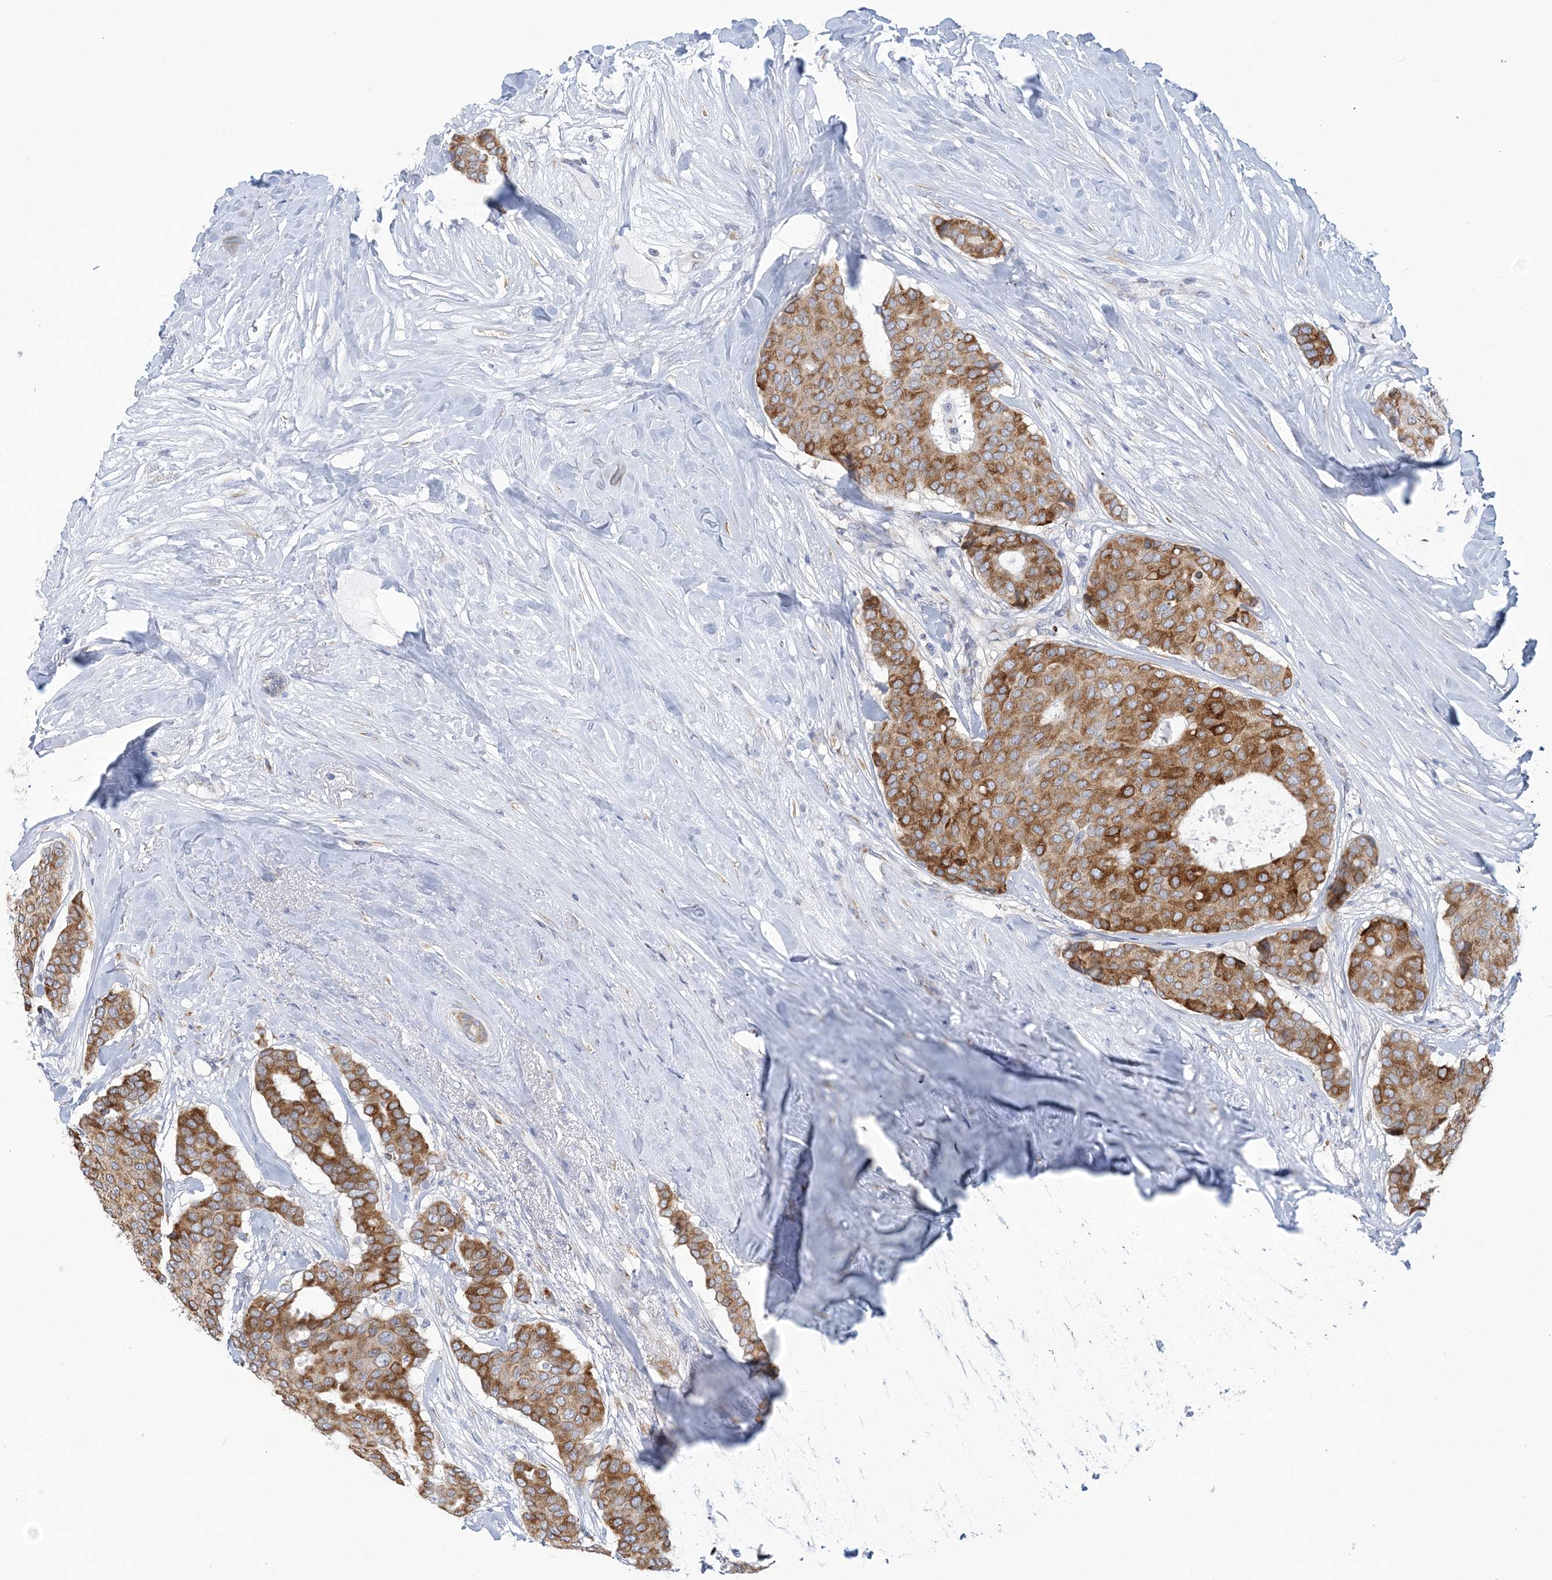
{"staining": {"intensity": "strong", "quantity": ">75%", "location": "cytoplasmic/membranous"}, "tissue": "breast cancer", "cell_type": "Tumor cells", "image_type": "cancer", "snomed": [{"axis": "morphology", "description": "Duct carcinoma"}, {"axis": "topography", "description": "Breast"}], "caption": "Immunohistochemical staining of human breast cancer (invasive ductal carcinoma) displays high levels of strong cytoplasmic/membranous protein expression in approximately >75% of tumor cells.", "gene": "PLEKHG4B", "patient": {"sex": "female", "age": 75}}